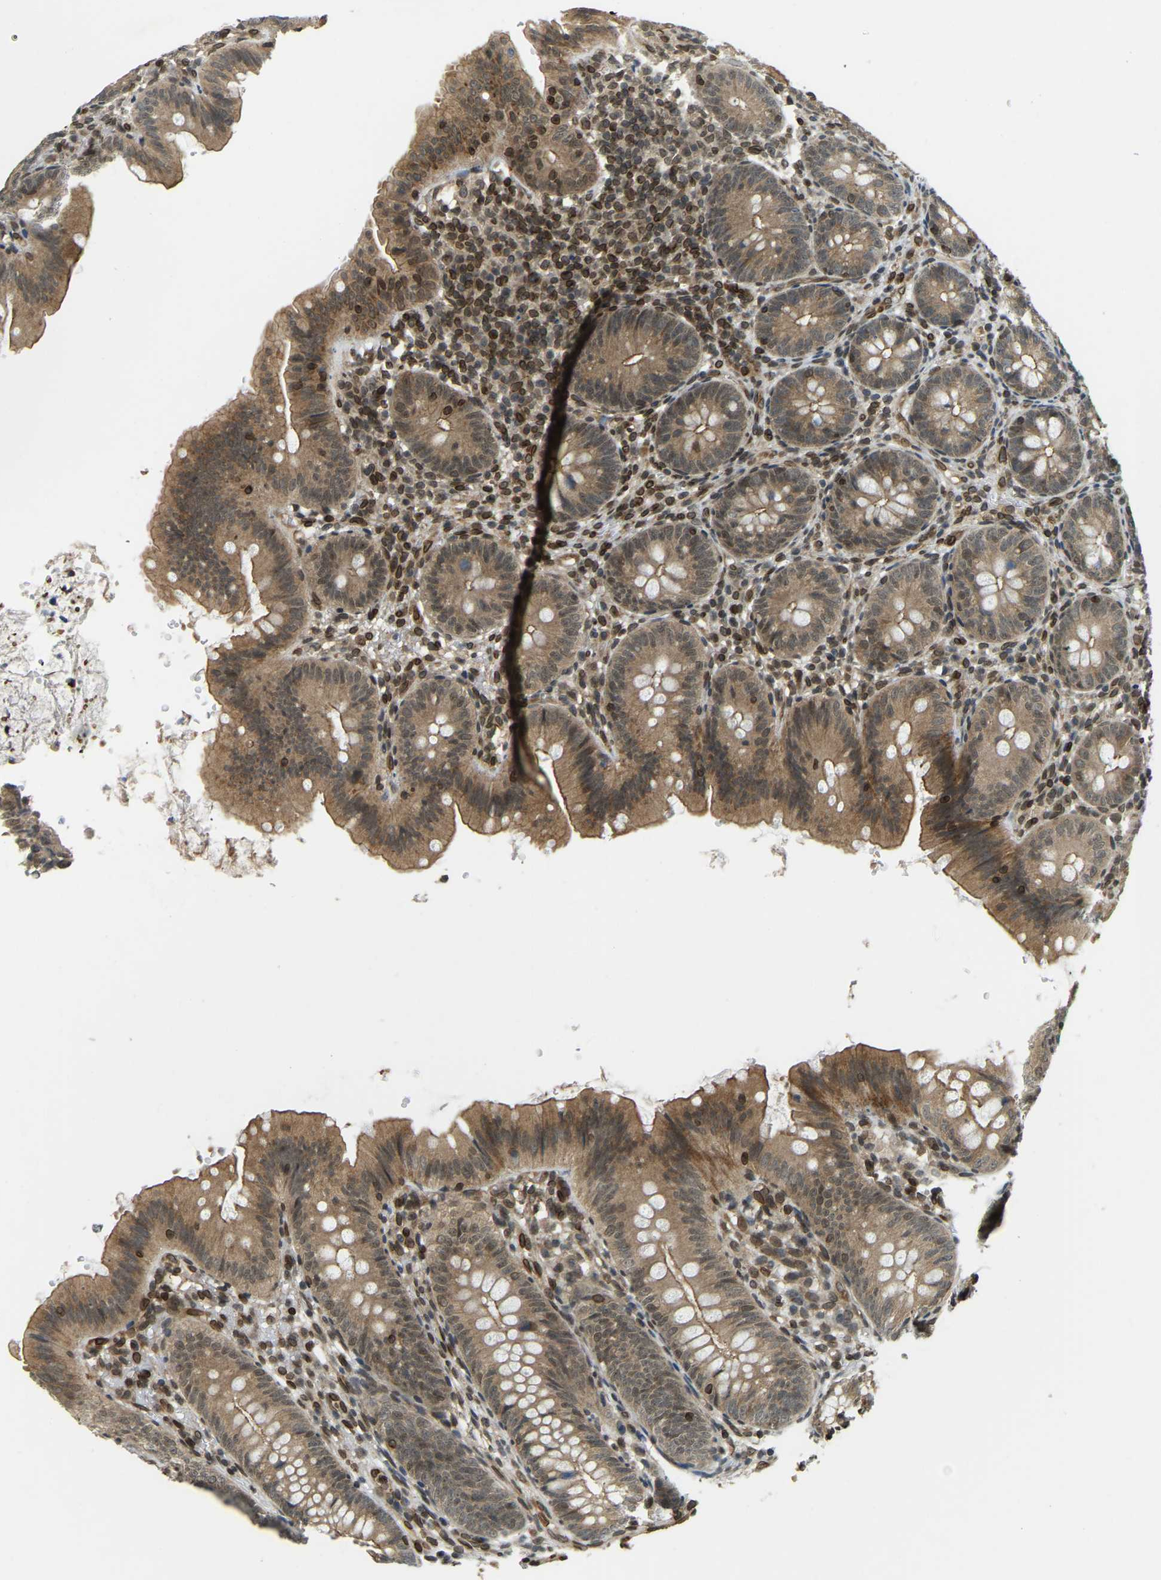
{"staining": {"intensity": "moderate", "quantity": ">75%", "location": "cytoplasmic/membranous"}, "tissue": "appendix", "cell_type": "Glandular cells", "image_type": "normal", "snomed": [{"axis": "morphology", "description": "Normal tissue, NOS"}, {"axis": "topography", "description": "Appendix"}], "caption": "A medium amount of moderate cytoplasmic/membranous expression is seen in approximately >75% of glandular cells in normal appendix.", "gene": "SYNE1", "patient": {"sex": "male", "age": 1}}